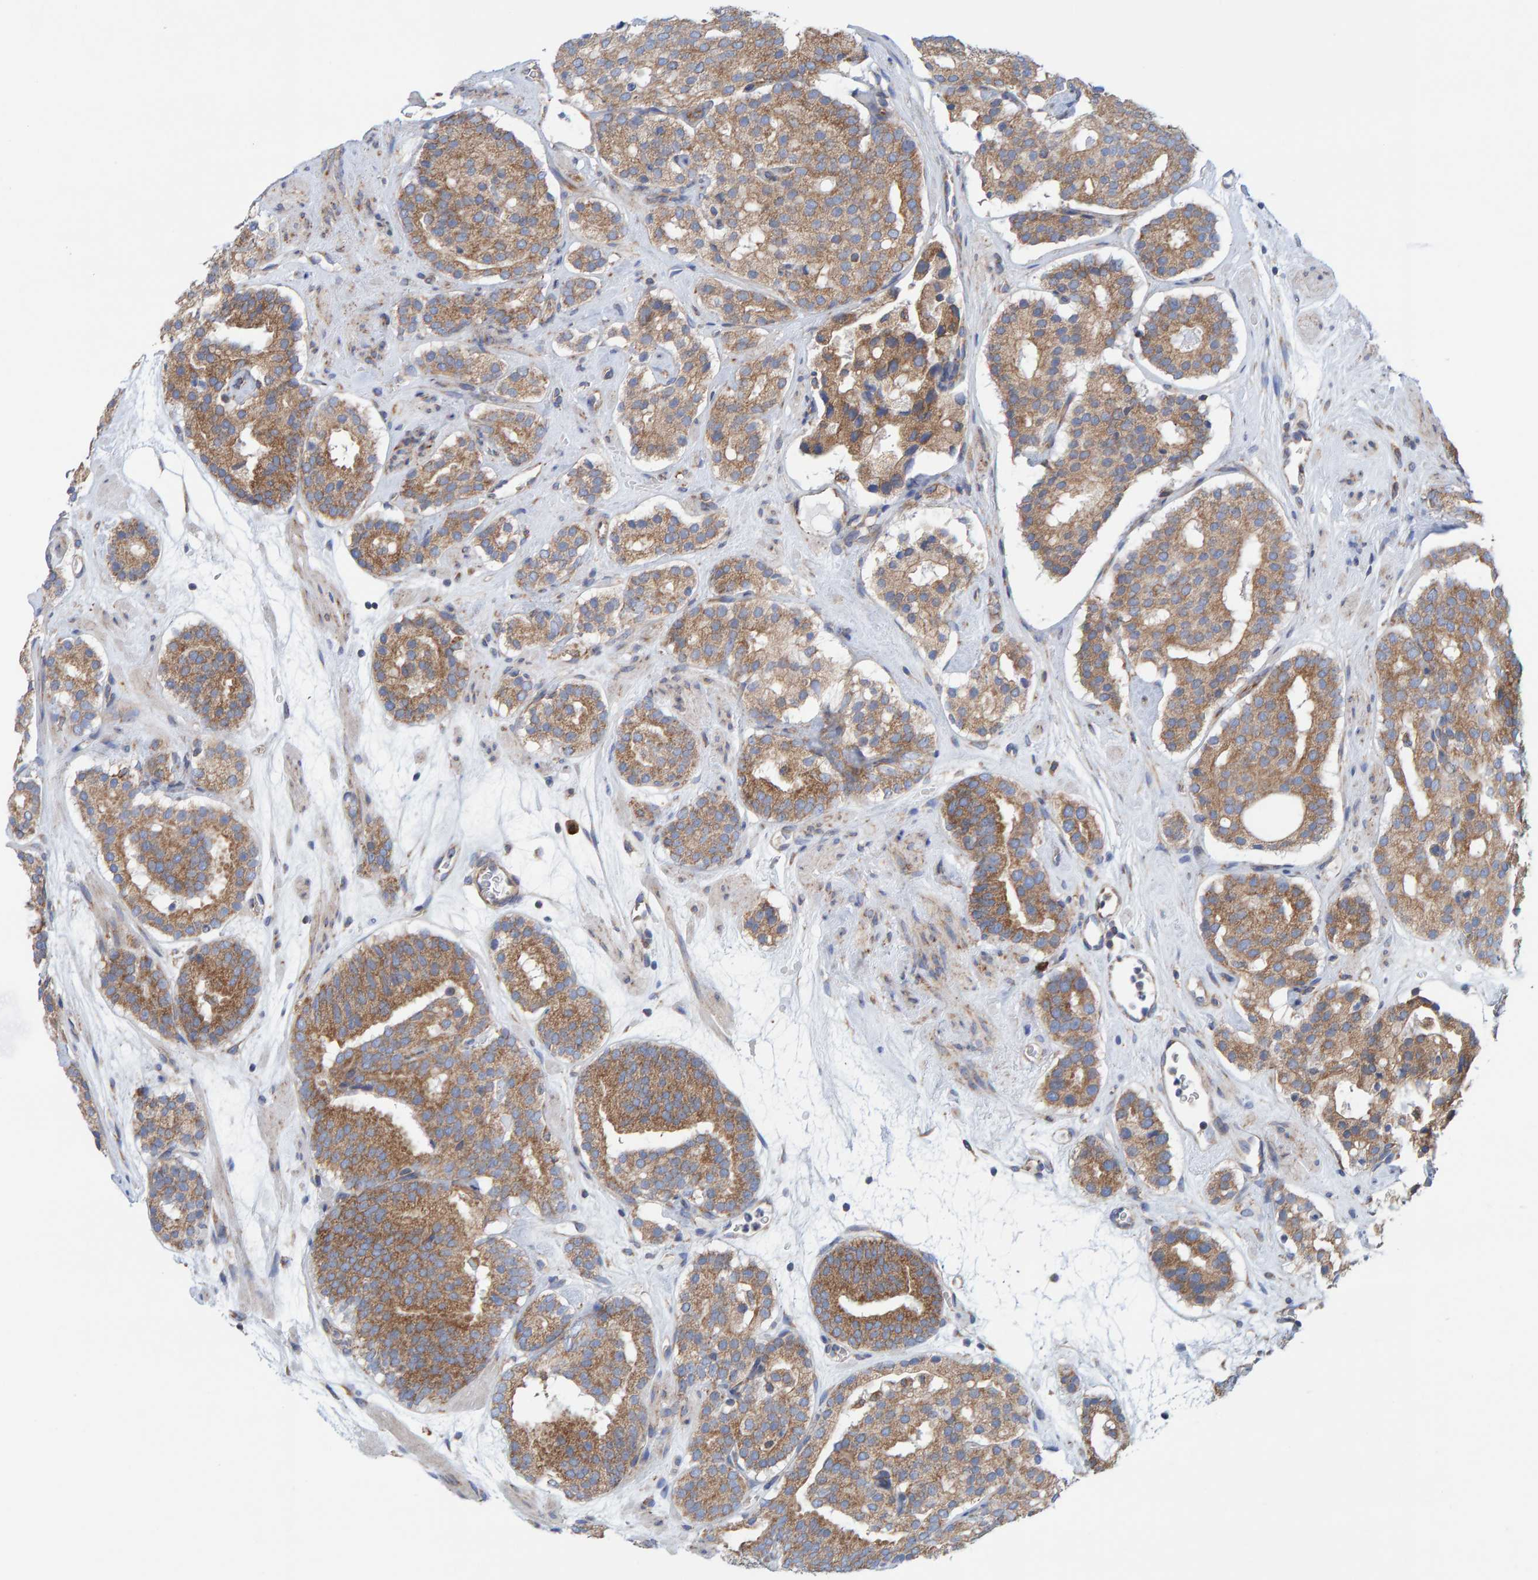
{"staining": {"intensity": "moderate", "quantity": ">75%", "location": "cytoplasmic/membranous"}, "tissue": "prostate cancer", "cell_type": "Tumor cells", "image_type": "cancer", "snomed": [{"axis": "morphology", "description": "Adenocarcinoma, Low grade"}, {"axis": "topography", "description": "Prostate"}], "caption": "A medium amount of moderate cytoplasmic/membranous positivity is appreciated in approximately >75% of tumor cells in prostate low-grade adenocarcinoma tissue. (Stains: DAB in brown, nuclei in blue, Microscopy: brightfield microscopy at high magnification).", "gene": "CDK5RAP3", "patient": {"sex": "male", "age": 69}}